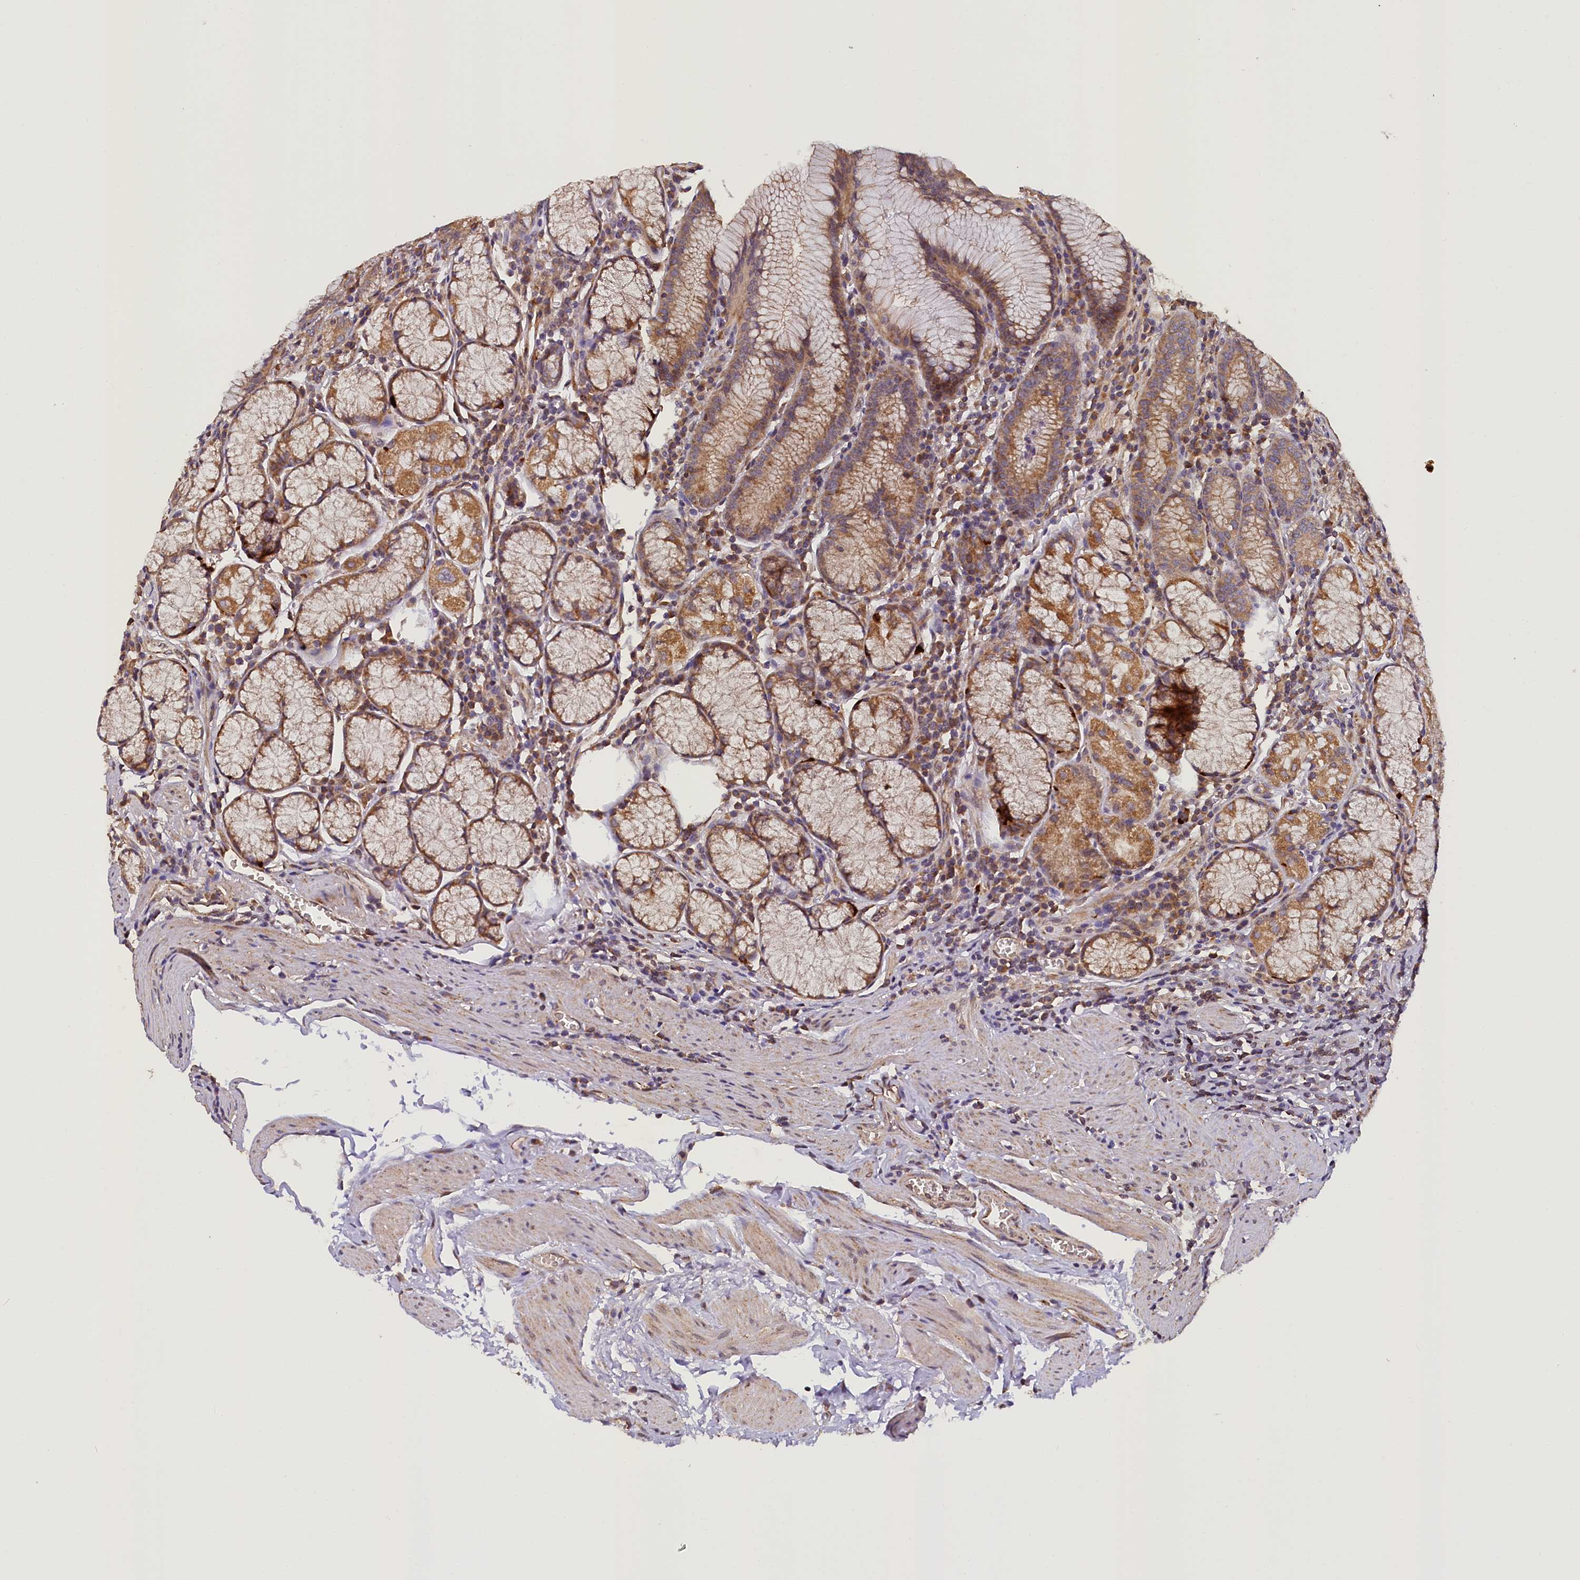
{"staining": {"intensity": "strong", "quantity": ">75%", "location": "cytoplasmic/membranous"}, "tissue": "stomach", "cell_type": "Glandular cells", "image_type": "normal", "snomed": [{"axis": "morphology", "description": "Normal tissue, NOS"}, {"axis": "topography", "description": "Stomach"}], "caption": "IHC photomicrograph of unremarkable stomach: human stomach stained using IHC reveals high levels of strong protein expression localized specifically in the cytoplasmic/membranous of glandular cells, appearing as a cytoplasmic/membranous brown color.", "gene": "SUPV3L1", "patient": {"sex": "male", "age": 55}}